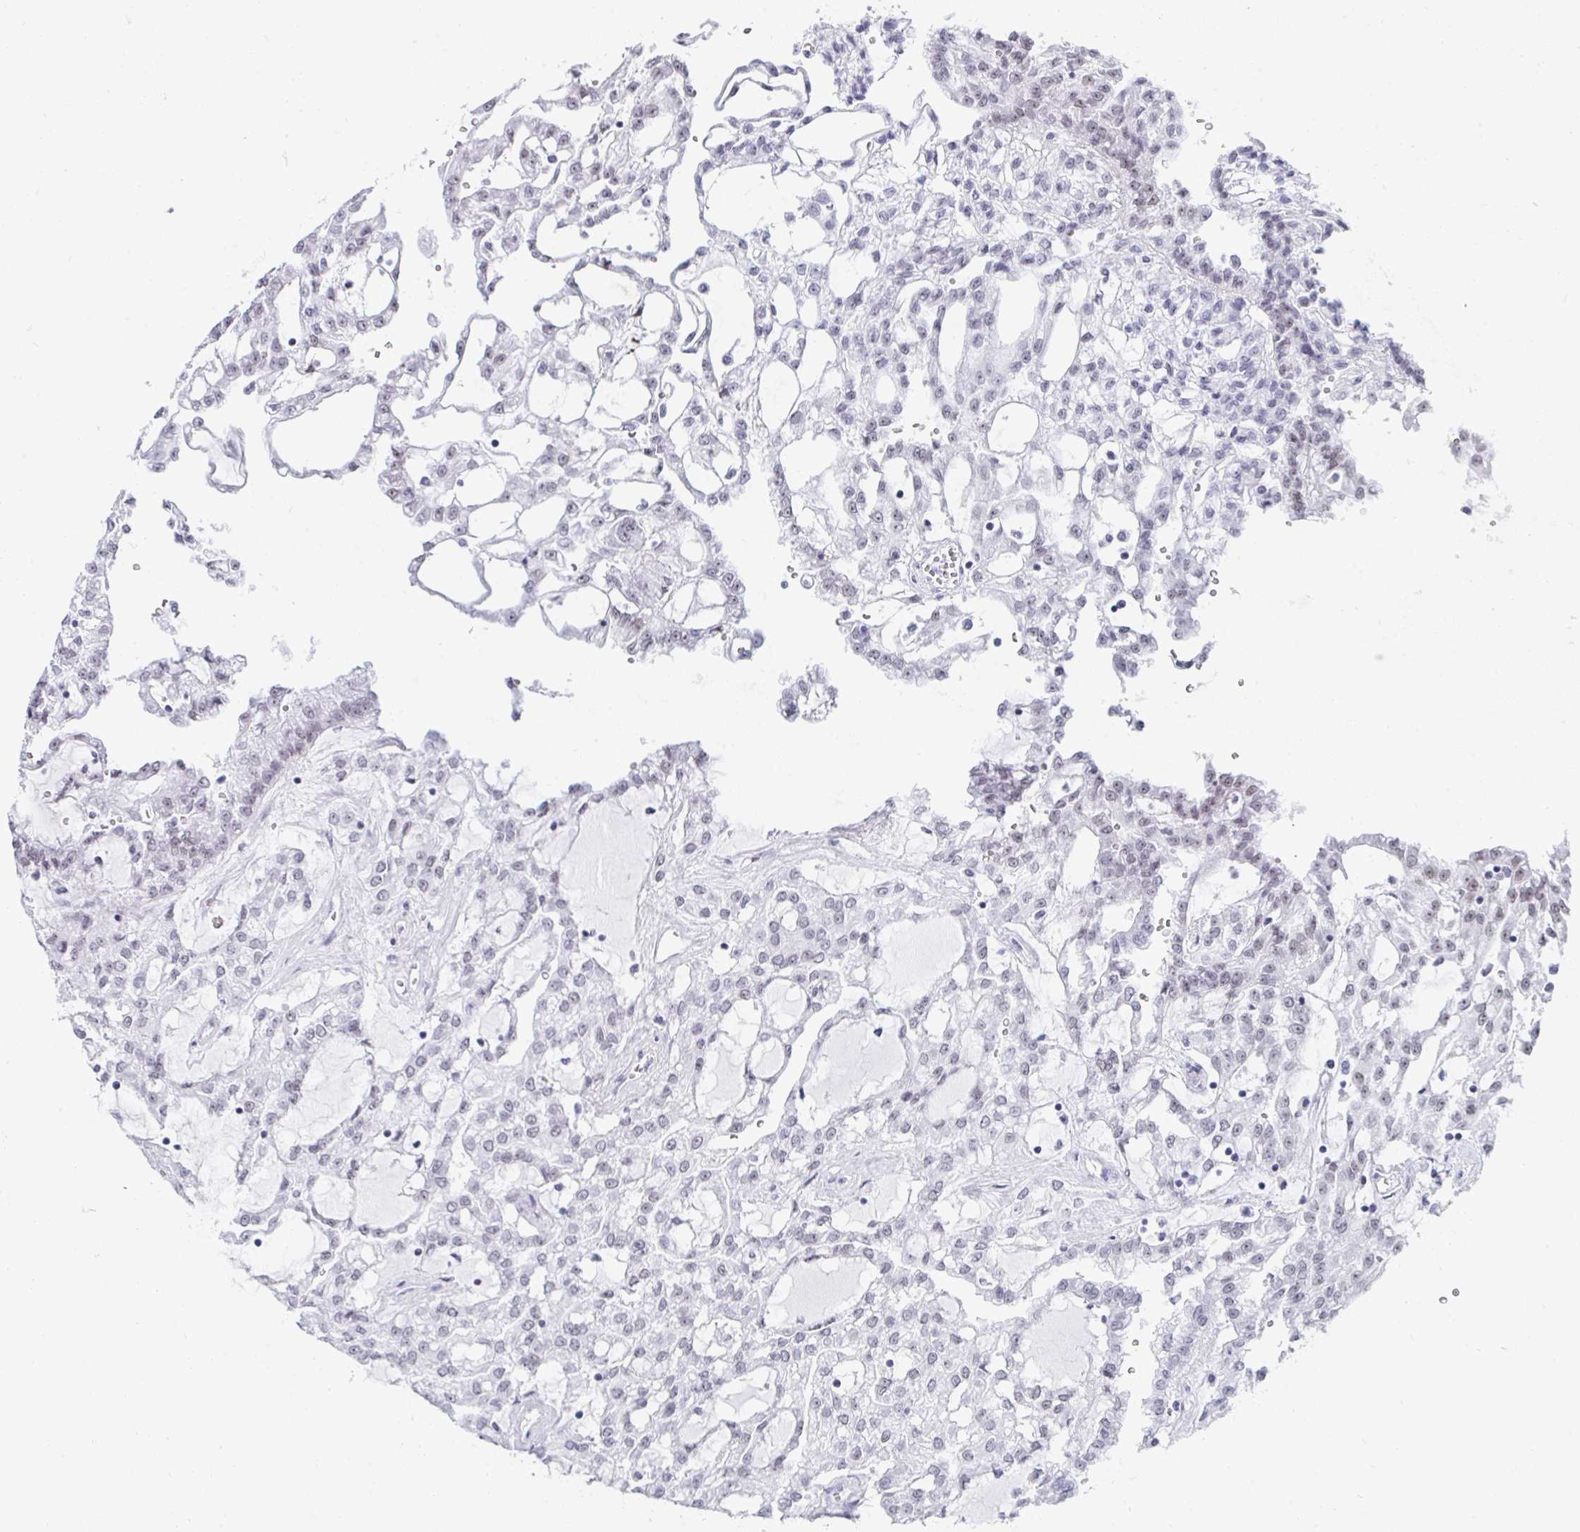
{"staining": {"intensity": "weak", "quantity": "<25%", "location": "nuclear"}, "tissue": "renal cancer", "cell_type": "Tumor cells", "image_type": "cancer", "snomed": [{"axis": "morphology", "description": "Adenocarcinoma, NOS"}, {"axis": "topography", "description": "Kidney"}], "caption": "IHC photomicrograph of human renal cancer stained for a protein (brown), which exhibits no positivity in tumor cells.", "gene": "NOP10", "patient": {"sex": "male", "age": 63}}